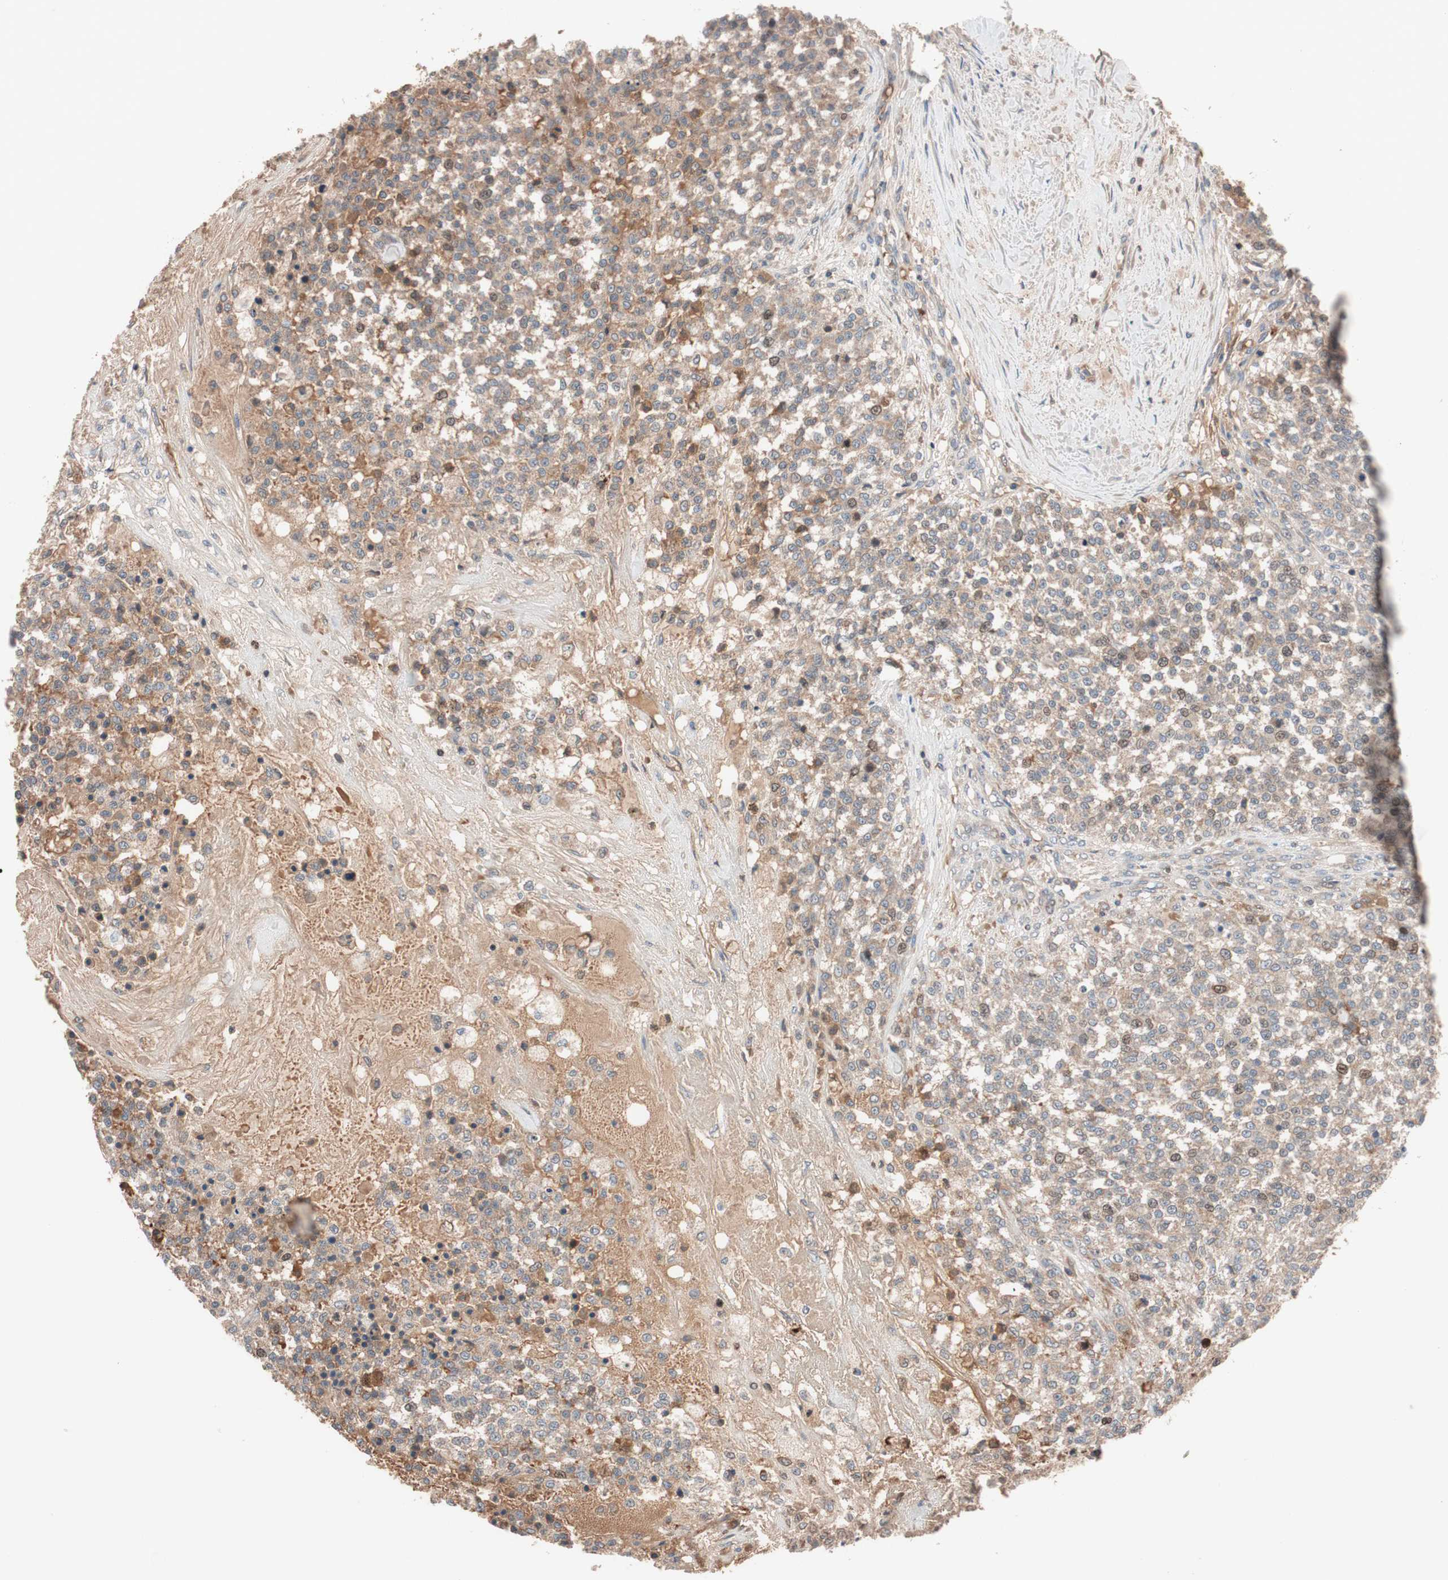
{"staining": {"intensity": "moderate", "quantity": ">75%", "location": "cytoplasmic/membranous"}, "tissue": "testis cancer", "cell_type": "Tumor cells", "image_type": "cancer", "snomed": [{"axis": "morphology", "description": "Seminoma, NOS"}, {"axis": "topography", "description": "Testis"}], "caption": "Immunohistochemistry (DAB) staining of human testis seminoma reveals moderate cytoplasmic/membranous protein staining in approximately >75% of tumor cells.", "gene": "SDC4", "patient": {"sex": "male", "age": 59}}